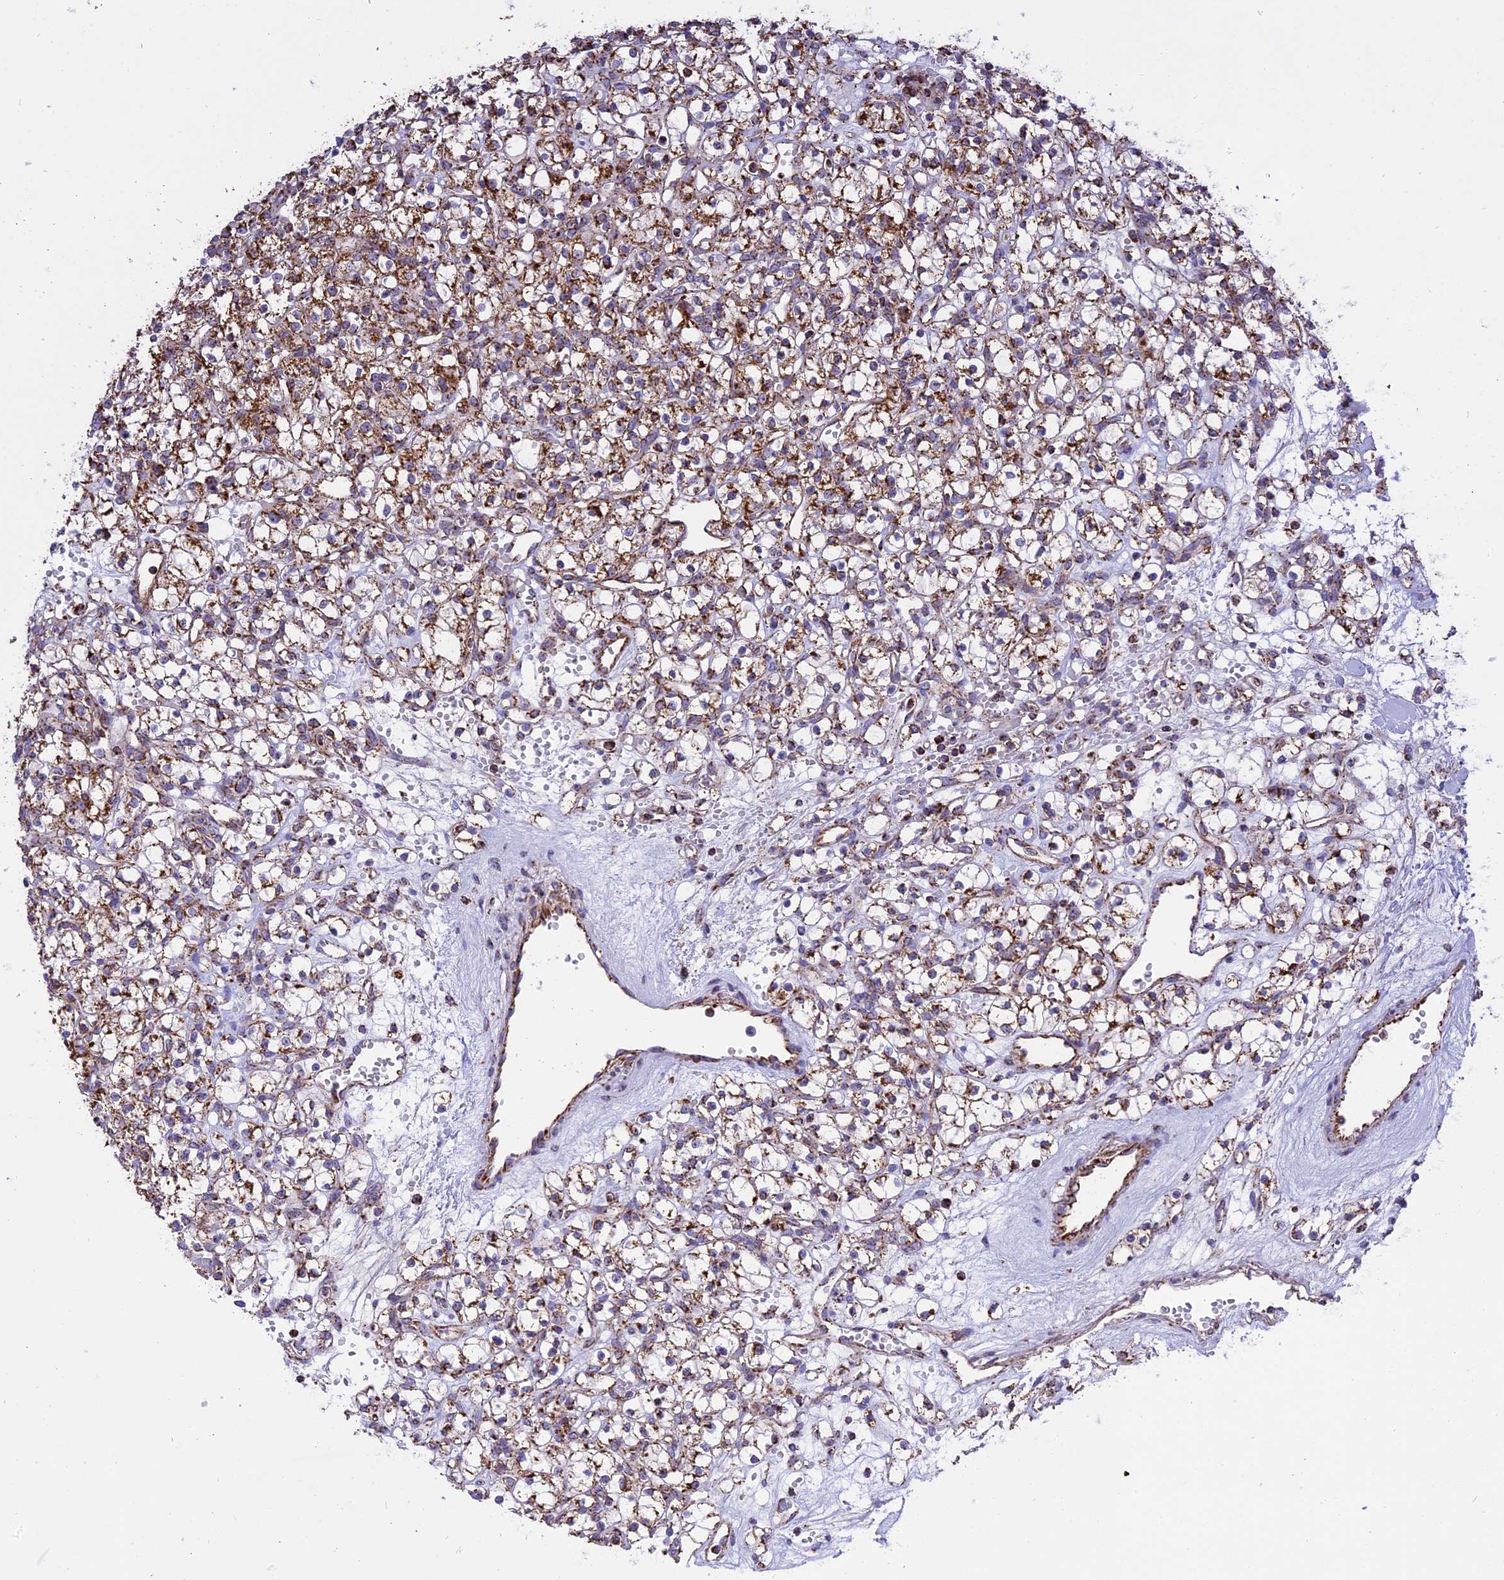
{"staining": {"intensity": "strong", "quantity": "25%-75%", "location": "cytoplasmic/membranous"}, "tissue": "renal cancer", "cell_type": "Tumor cells", "image_type": "cancer", "snomed": [{"axis": "morphology", "description": "Adenocarcinoma, NOS"}, {"axis": "topography", "description": "Kidney"}], "caption": "Renal cancer (adenocarcinoma) stained for a protein (brown) exhibits strong cytoplasmic/membranous positive positivity in approximately 25%-75% of tumor cells.", "gene": "TTC4", "patient": {"sex": "female", "age": 59}}